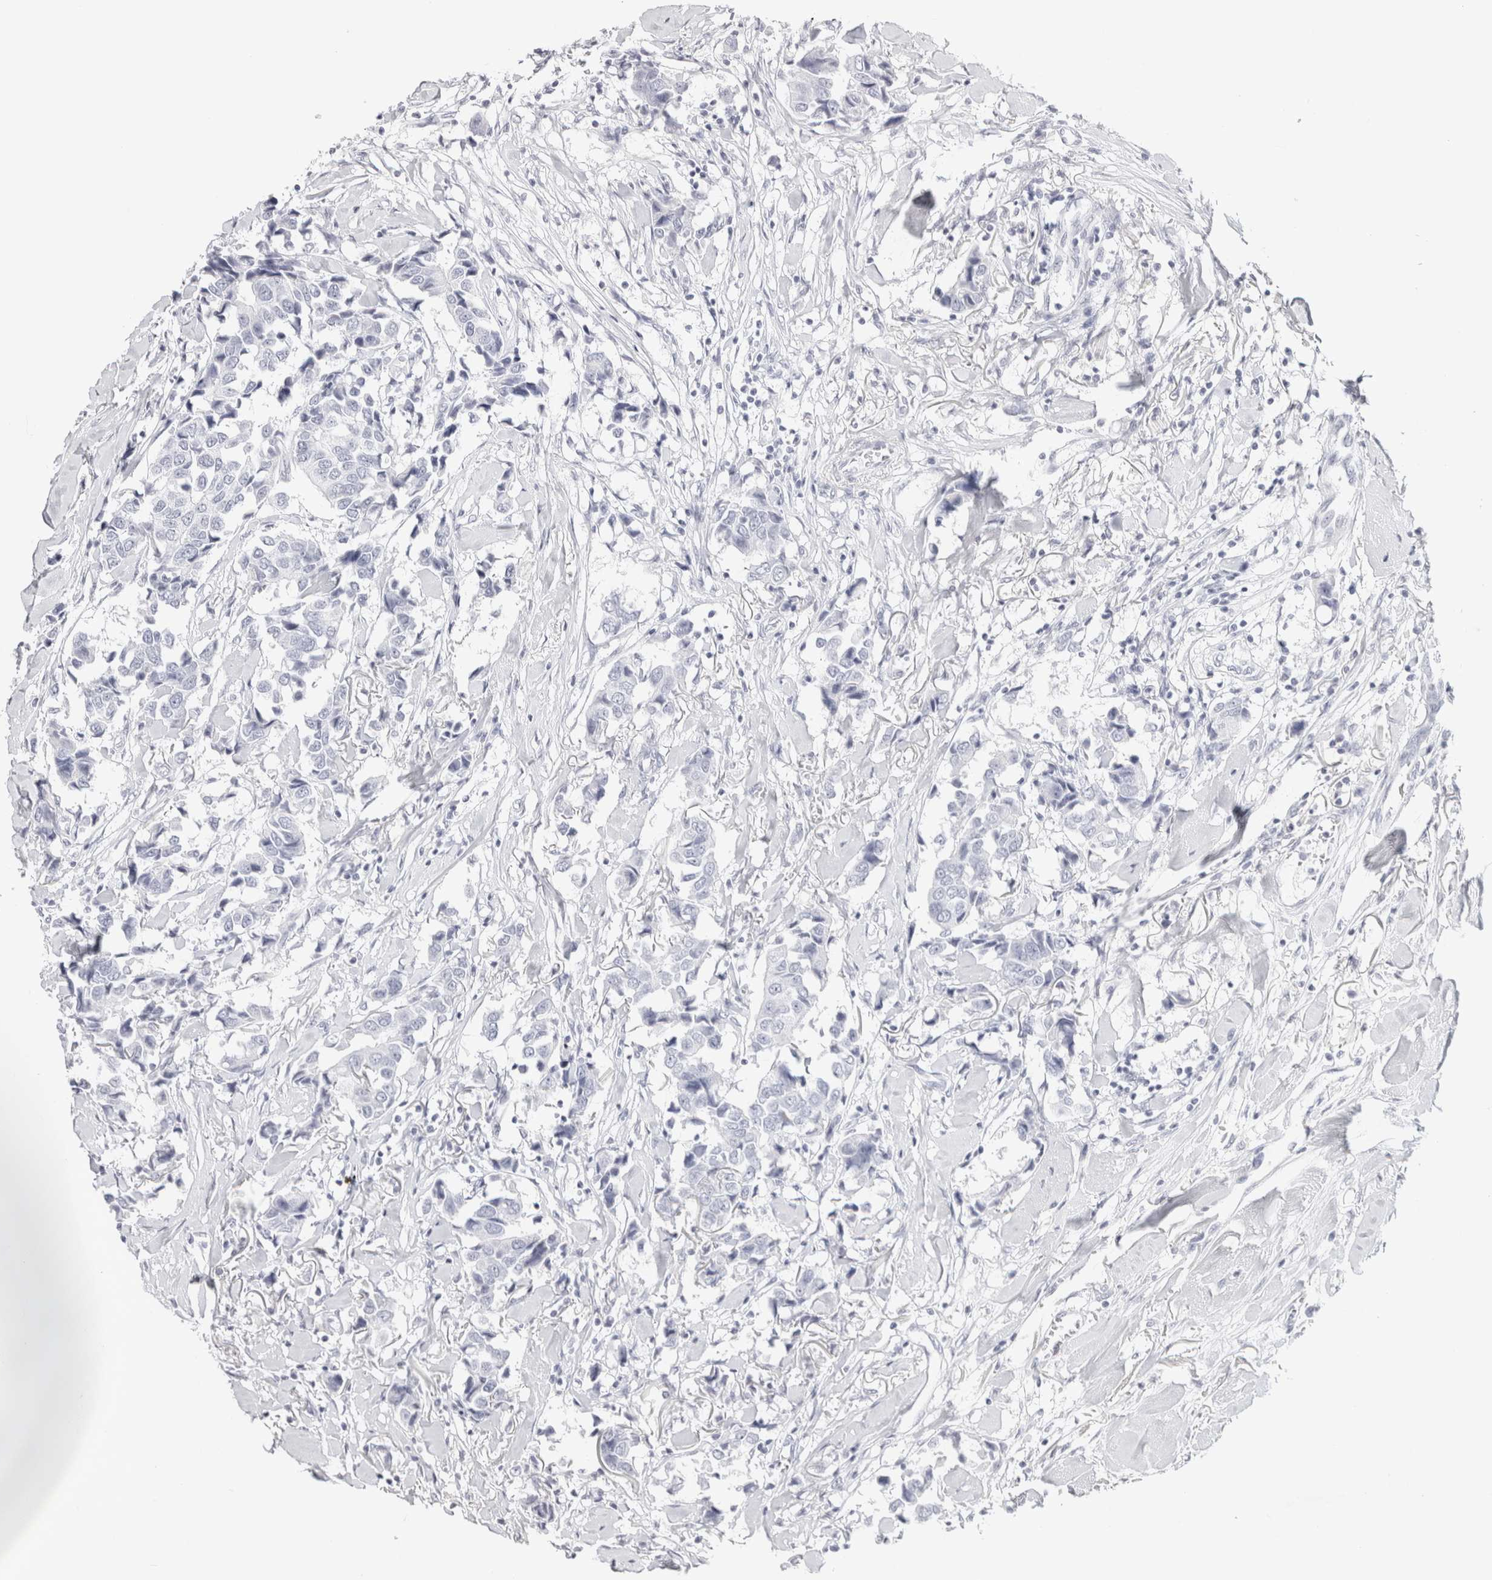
{"staining": {"intensity": "negative", "quantity": "none", "location": "none"}, "tissue": "breast cancer", "cell_type": "Tumor cells", "image_type": "cancer", "snomed": [{"axis": "morphology", "description": "Duct carcinoma"}, {"axis": "topography", "description": "Breast"}], "caption": "Tumor cells are negative for protein expression in human breast cancer. The staining was performed using DAB (3,3'-diaminobenzidine) to visualize the protein expression in brown, while the nuclei were stained in blue with hematoxylin (Magnification: 20x).", "gene": "GARIN1A", "patient": {"sex": "female", "age": 80}}